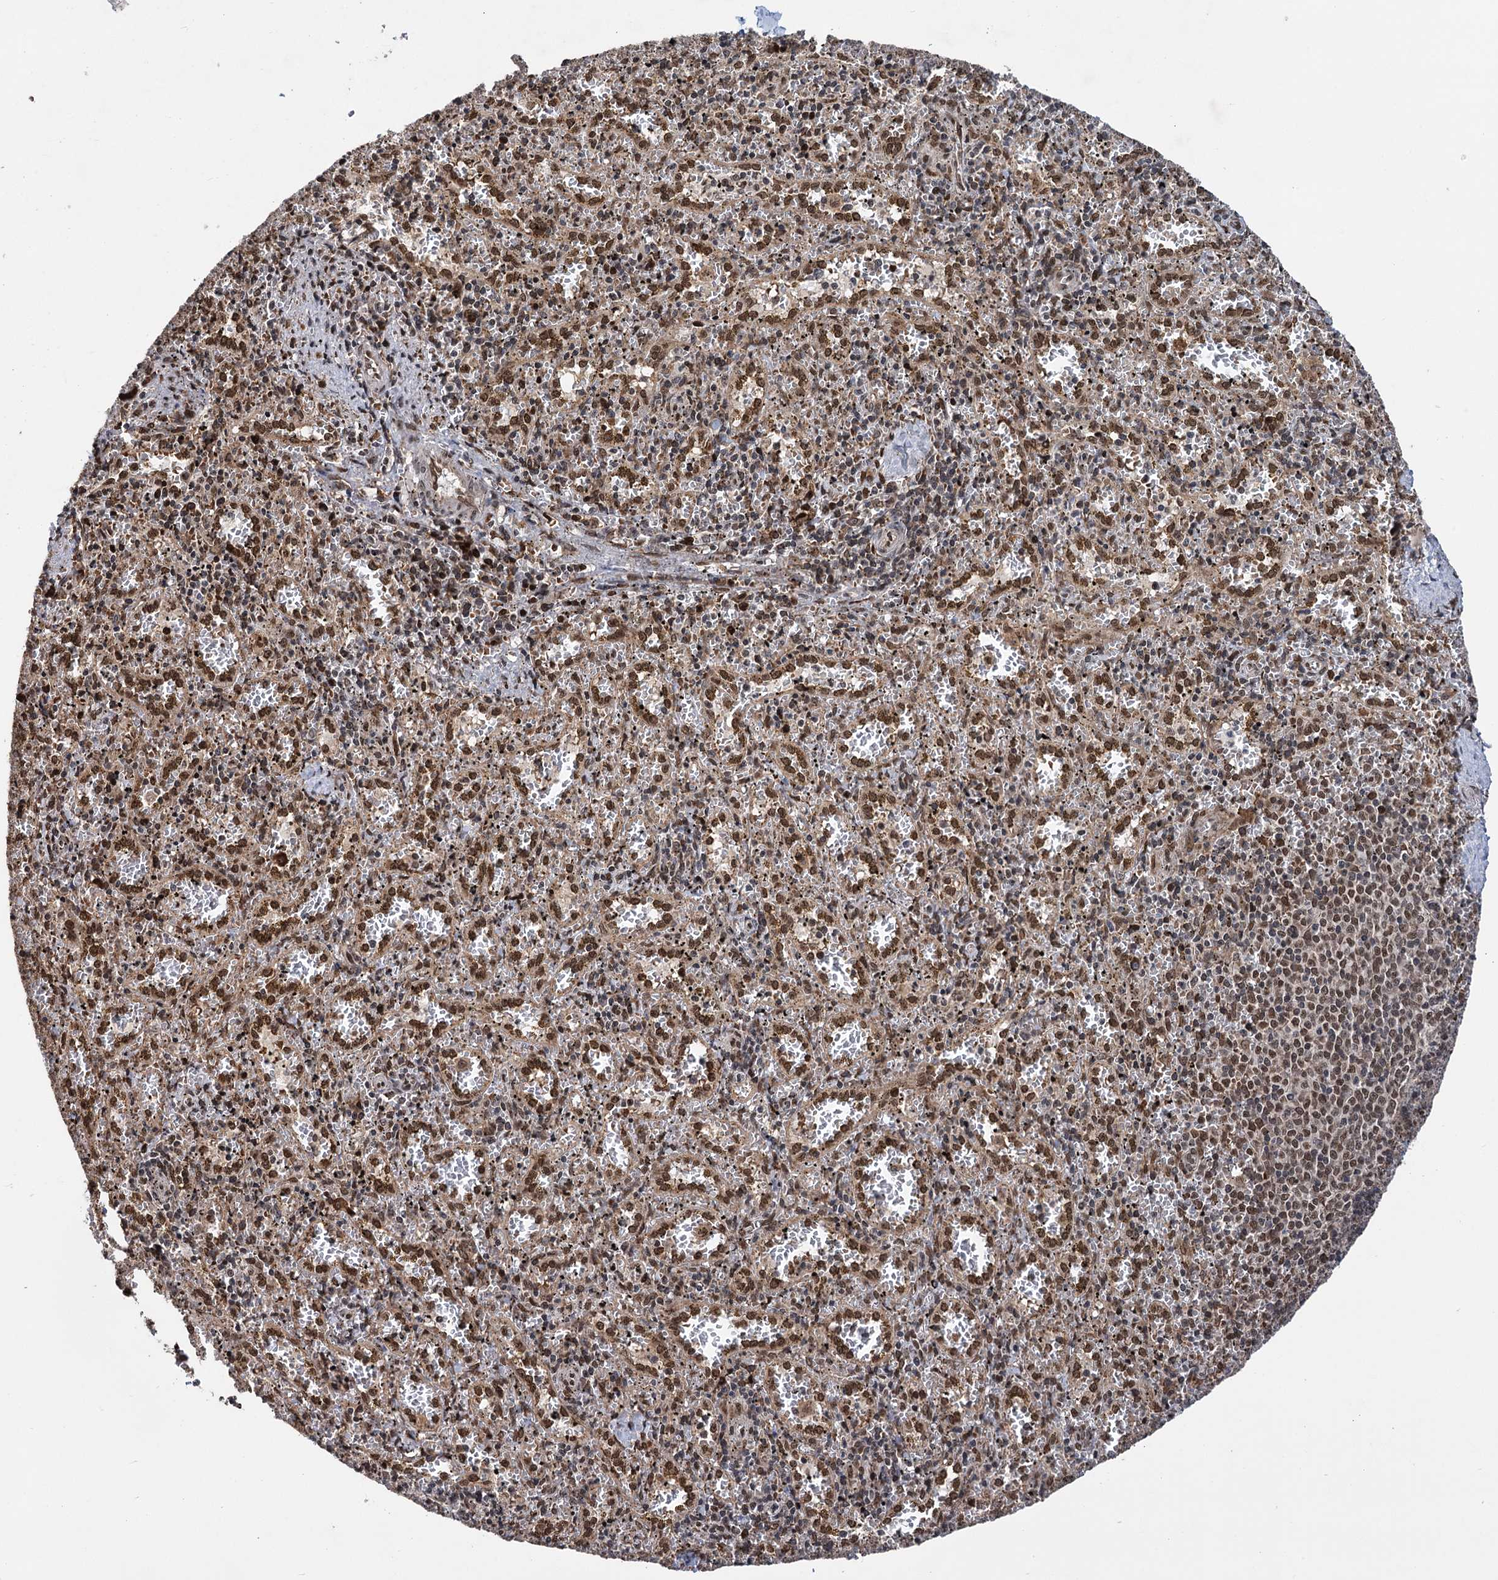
{"staining": {"intensity": "moderate", "quantity": "<25%", "location": "nuclear"}, "tissue": "spleen", "cell_type": "Cells in red pulp", "image_type": "normal", "snomed": [{"axis": "morphology", "description": "Normal tissue, NOS"}, {"axis": "topography", "description": "Spleen"}], "caption": "Moderate nuclear staining for a protein is appreciated in about <25% of cells in red pulp of normal spleen using immunohistochemistry.", "gene": "MESD", "patient": {"sex": "male", "age": 11}}